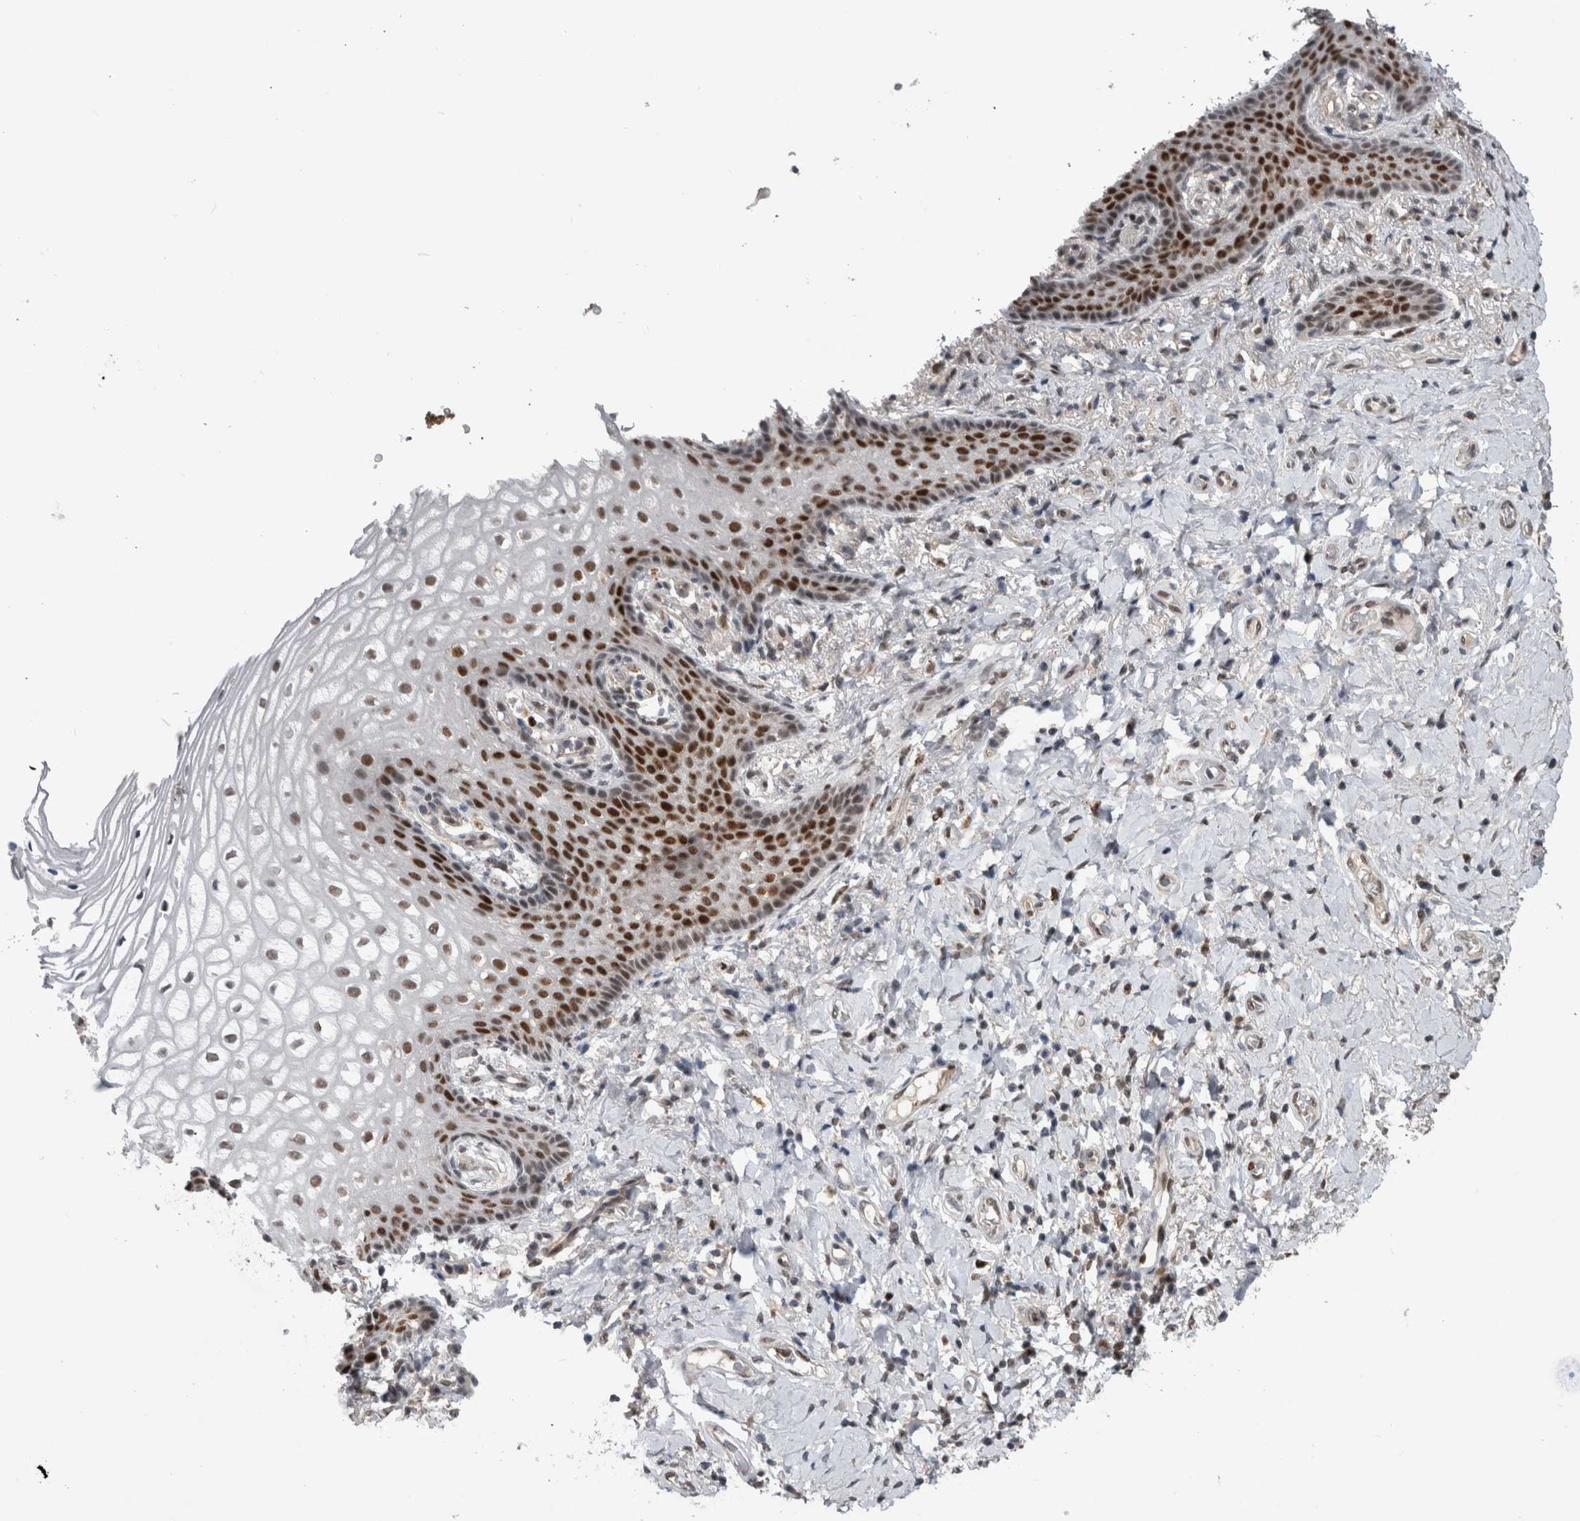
{"staining": {"intensity": "strong", "quantity": "25%-75%", "location": "nuclear"}, "tissue": "vagina", "cell_type": "Squamous epithelial cells", "image_type": "normal", "snomed": [{"axis": "morphology", "description": "Normal tissue, NOS"}, {"axis": "topography", "description": "Vagina"}], "caption": "The image demonstrates a brown stain indicating the presence of a protein in the nuclear of squamous epithelial cells in vagina.", "gene": "POLD2", "patient": {"sex": "female", "age": 60}}